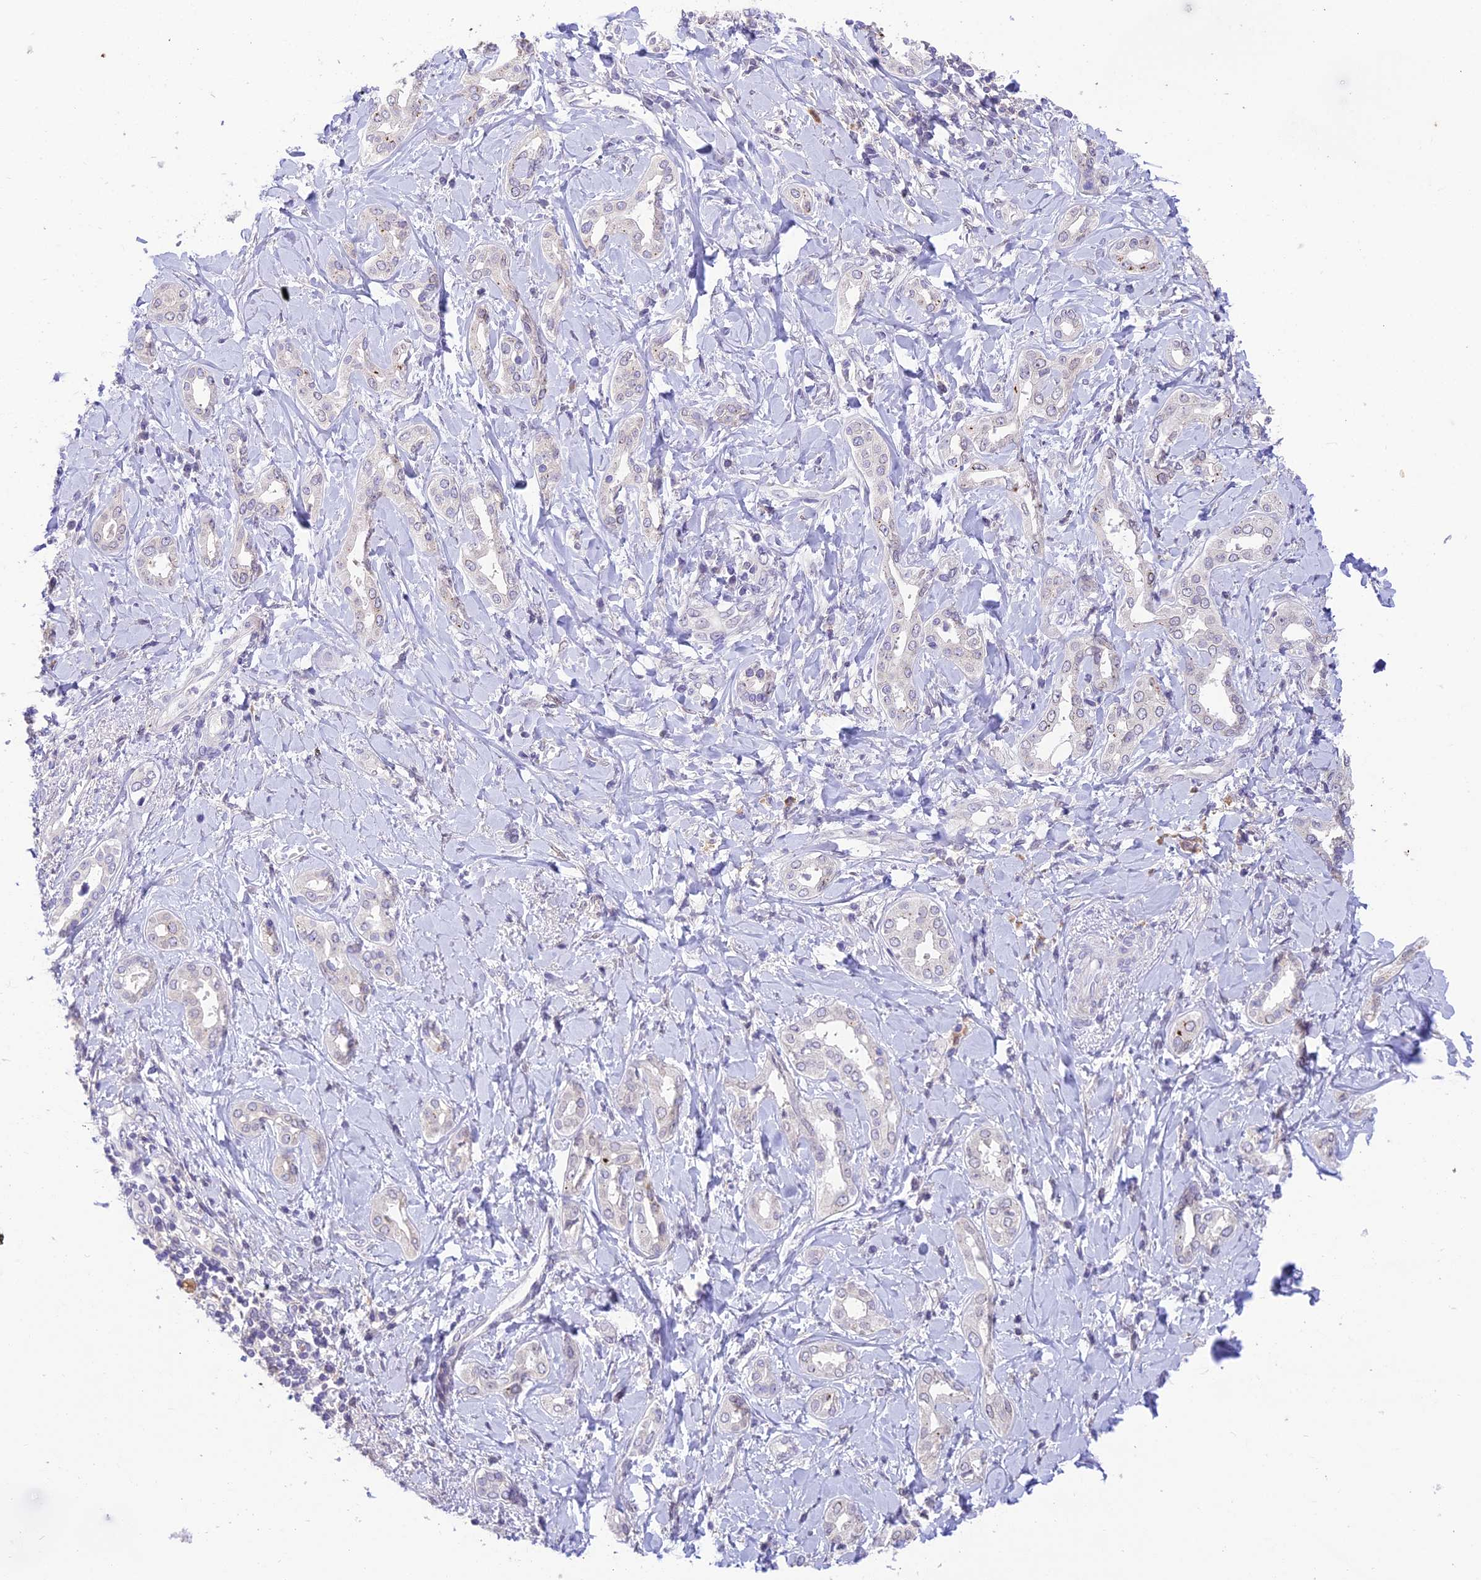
{"staining": {"intensity": "negative", "quantity": "none", "location": "none"}, "tissue": "liver cancer", "cell_type": "Tumor cells", "image_type": "cancer", "snomed": [{"axis": "morphology", "description": "Cholangiocarcinoma"}, {"axis": "topography", "description": "Liver"}], "caption": "The micrograph reveals no significant expression in tumor cells of liver cancer.", "gene": "BMT2", "patient": {"sex": "female", "age": 77}}